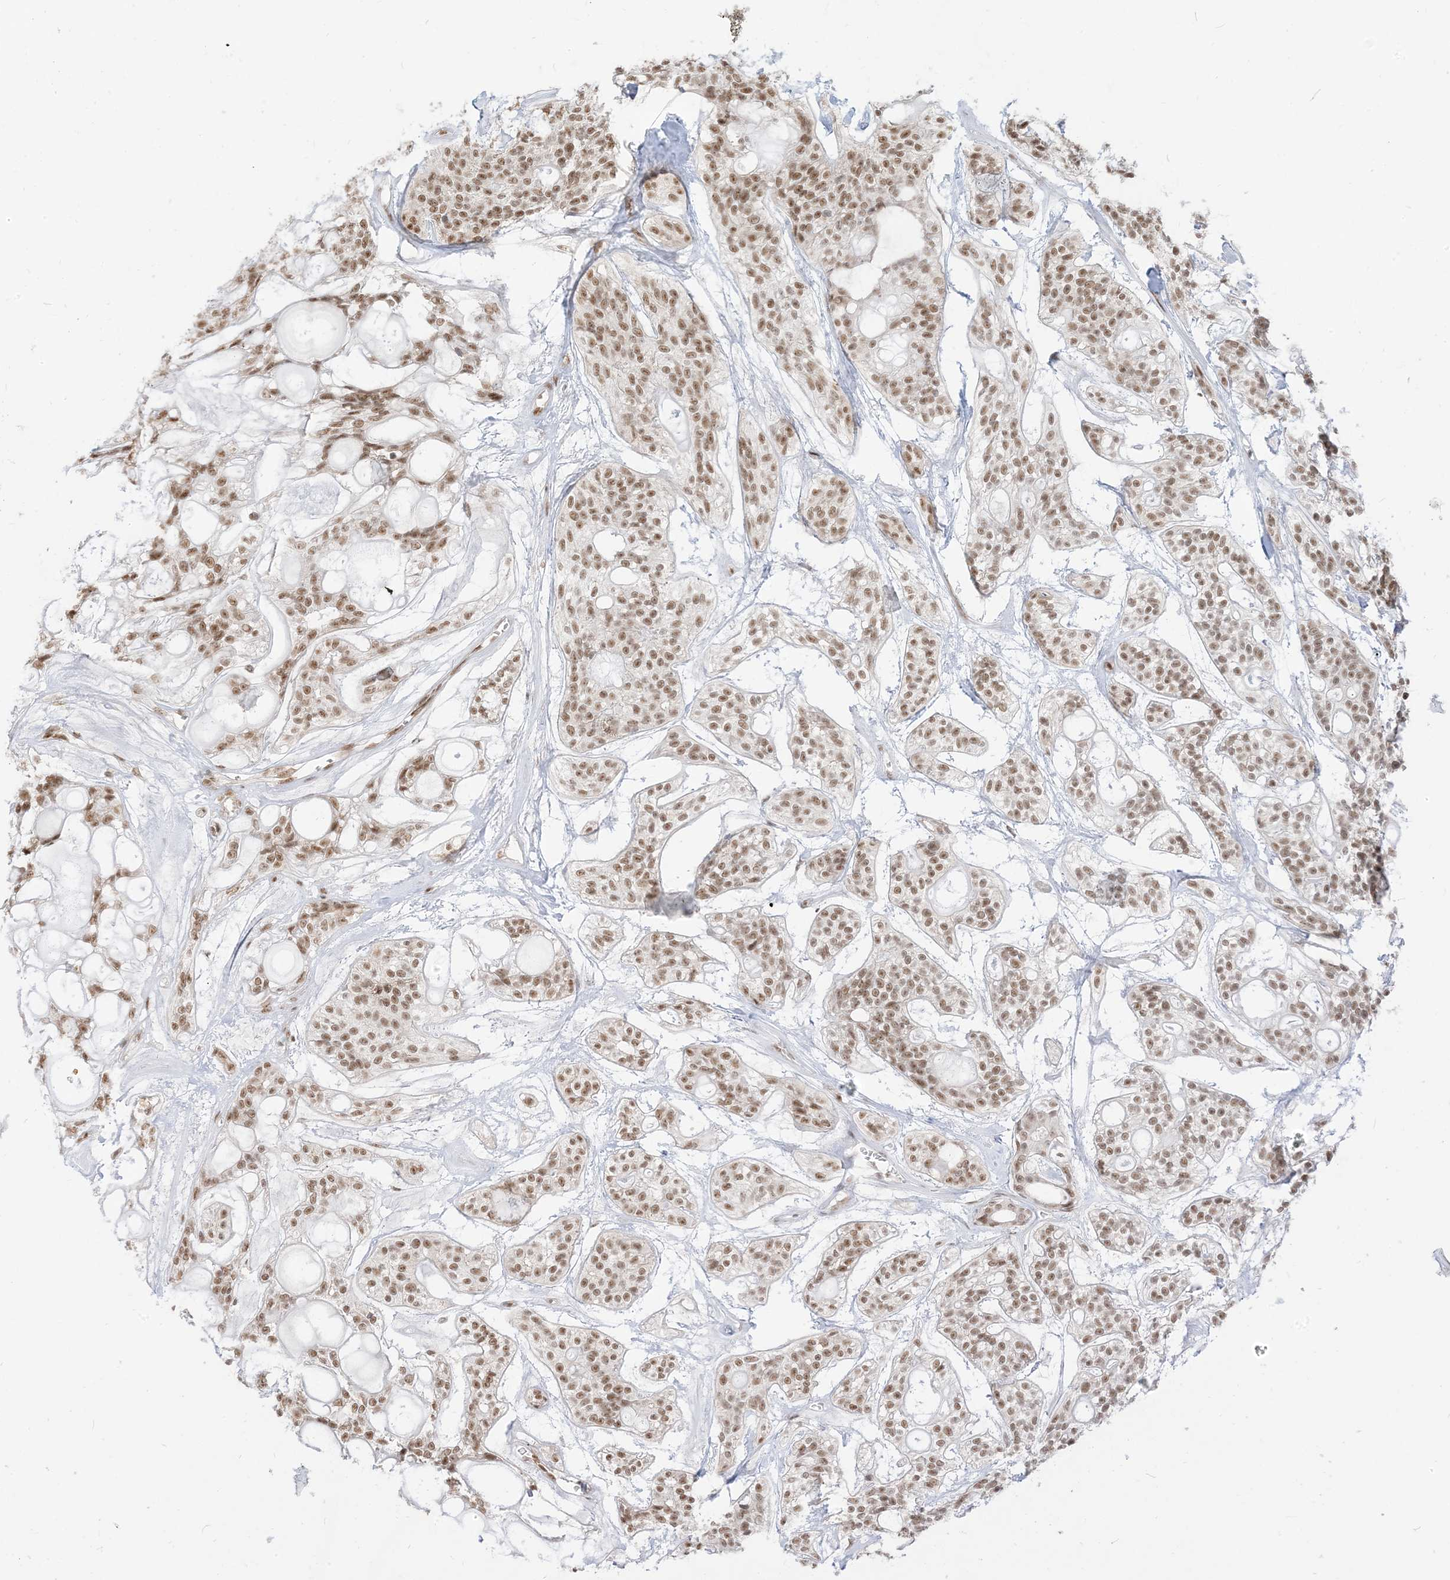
{"staining": {"intensity": "moderate", "quantity": ">75%", "location": "nuclear"}, "tissue": "head and neck cancer", "cell_type": "Tumor cells", "image_type": "cancer", "snomed": [{"axis": "morphology", "description": "Adenocarcinoma, NOS"}, {"axis": "topography", "description": "Head-Neck"}], "caption": "Immunohistochemical staining of head and neck cancer shows medium levels of moderate nuclear protein positivity in about >75% of tumor cells.", "gene": "ARGLU1", "patient": {"sex": "male", "age": 66}}